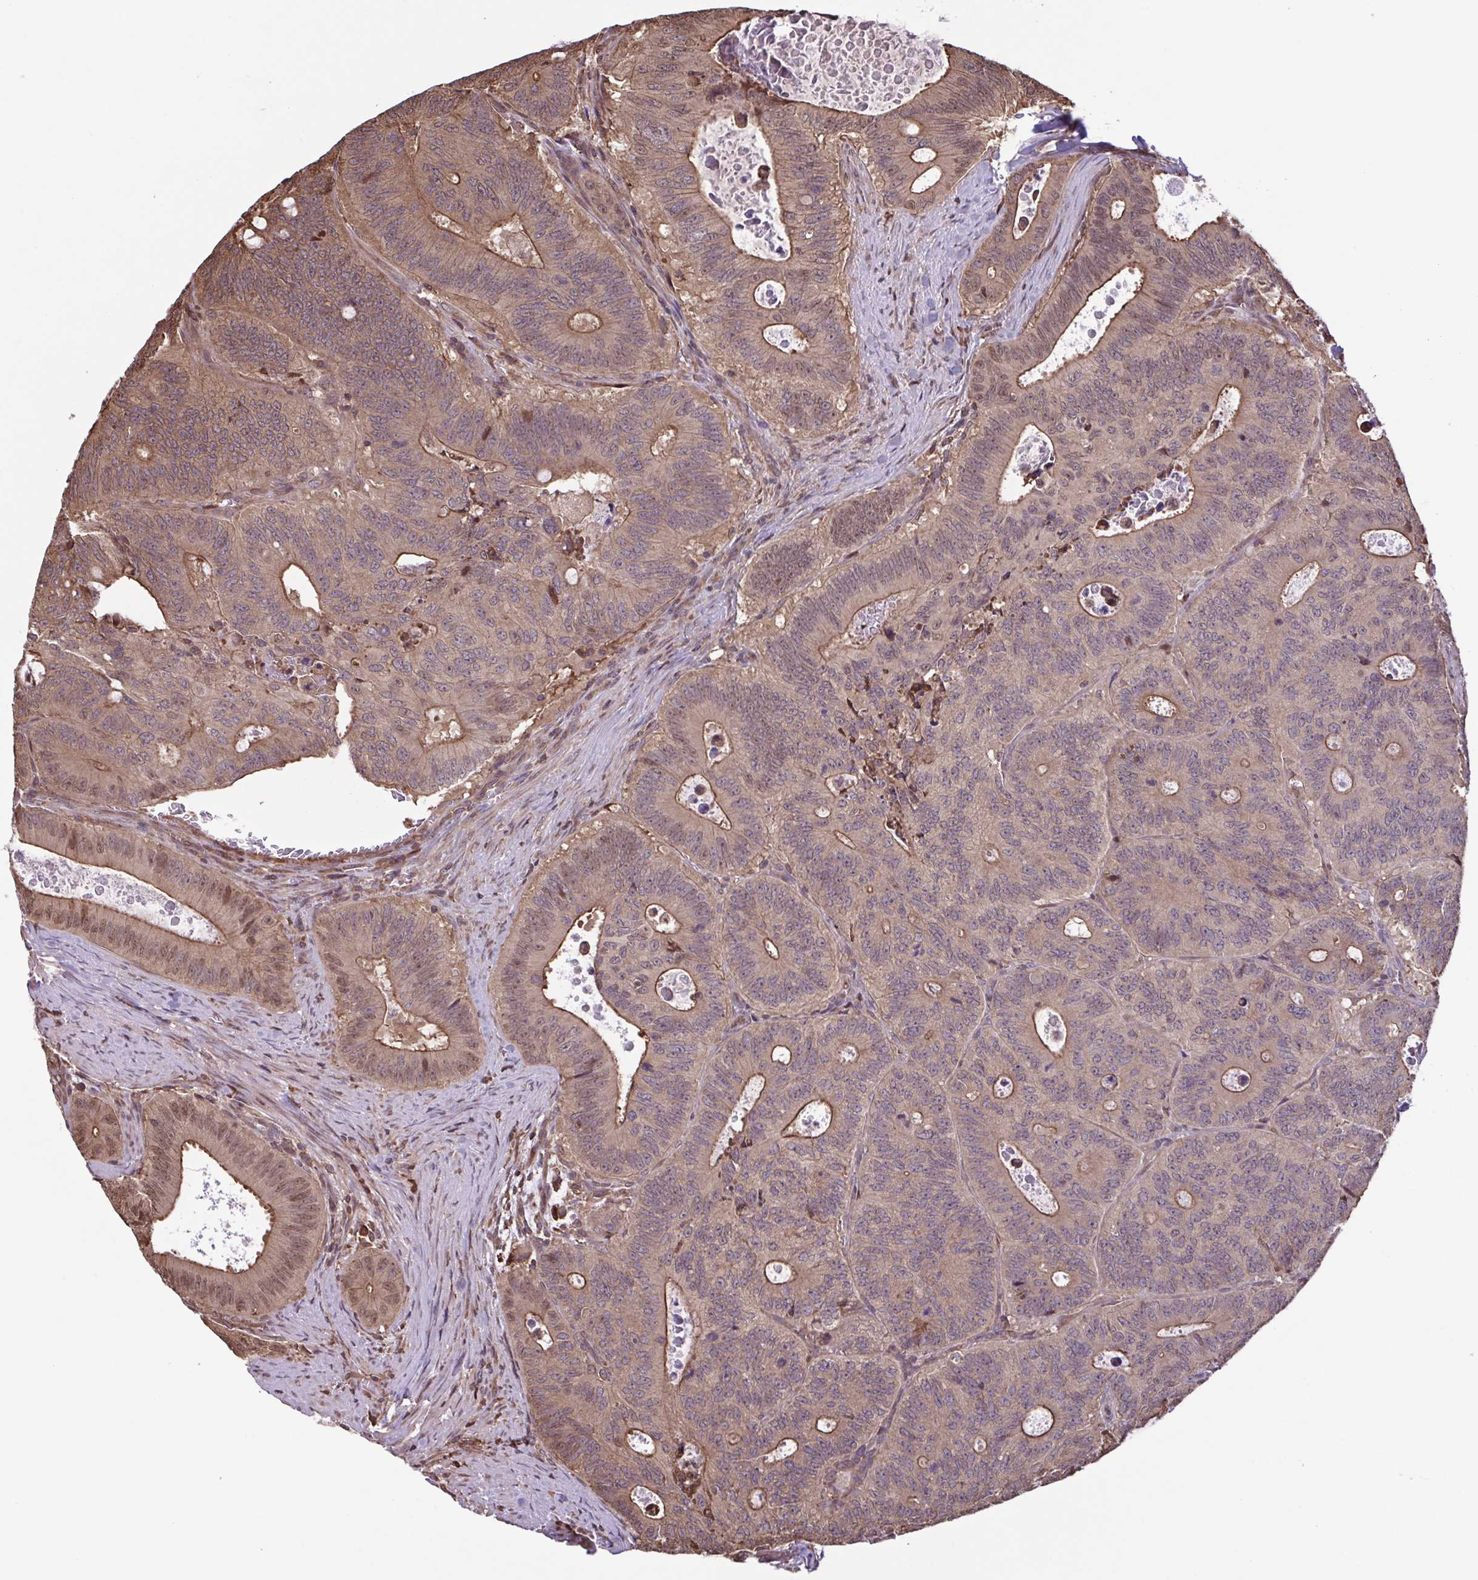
{"staining": {"intensity": "weak", "quantity": ">75%", "location": "cytoplasmic/membranous,nuclear"}, "tissue": "colorectal cancer", "cell_type": "Tumor cells", "image_type": "cancer", "snomed": [{"axis": "morphology", "description": "Adenocarcinoma, NOS"}, {"axis": "topography", "description": "Colon"}], "caption": "DAB immunohistochemical staining of human colorectal adenocarcinoma displays weak cytoplasmic/membranous and nuclear protein positivity in about >75% of tumor cells. Using DAB (3,3'-diaminobenzidine) (brown) and hematoxylin (blue) stains, captured at high magnification using brightfield microscopy.", "gene": "SEC63", "patient": {"sex": "male", "age": 62}}